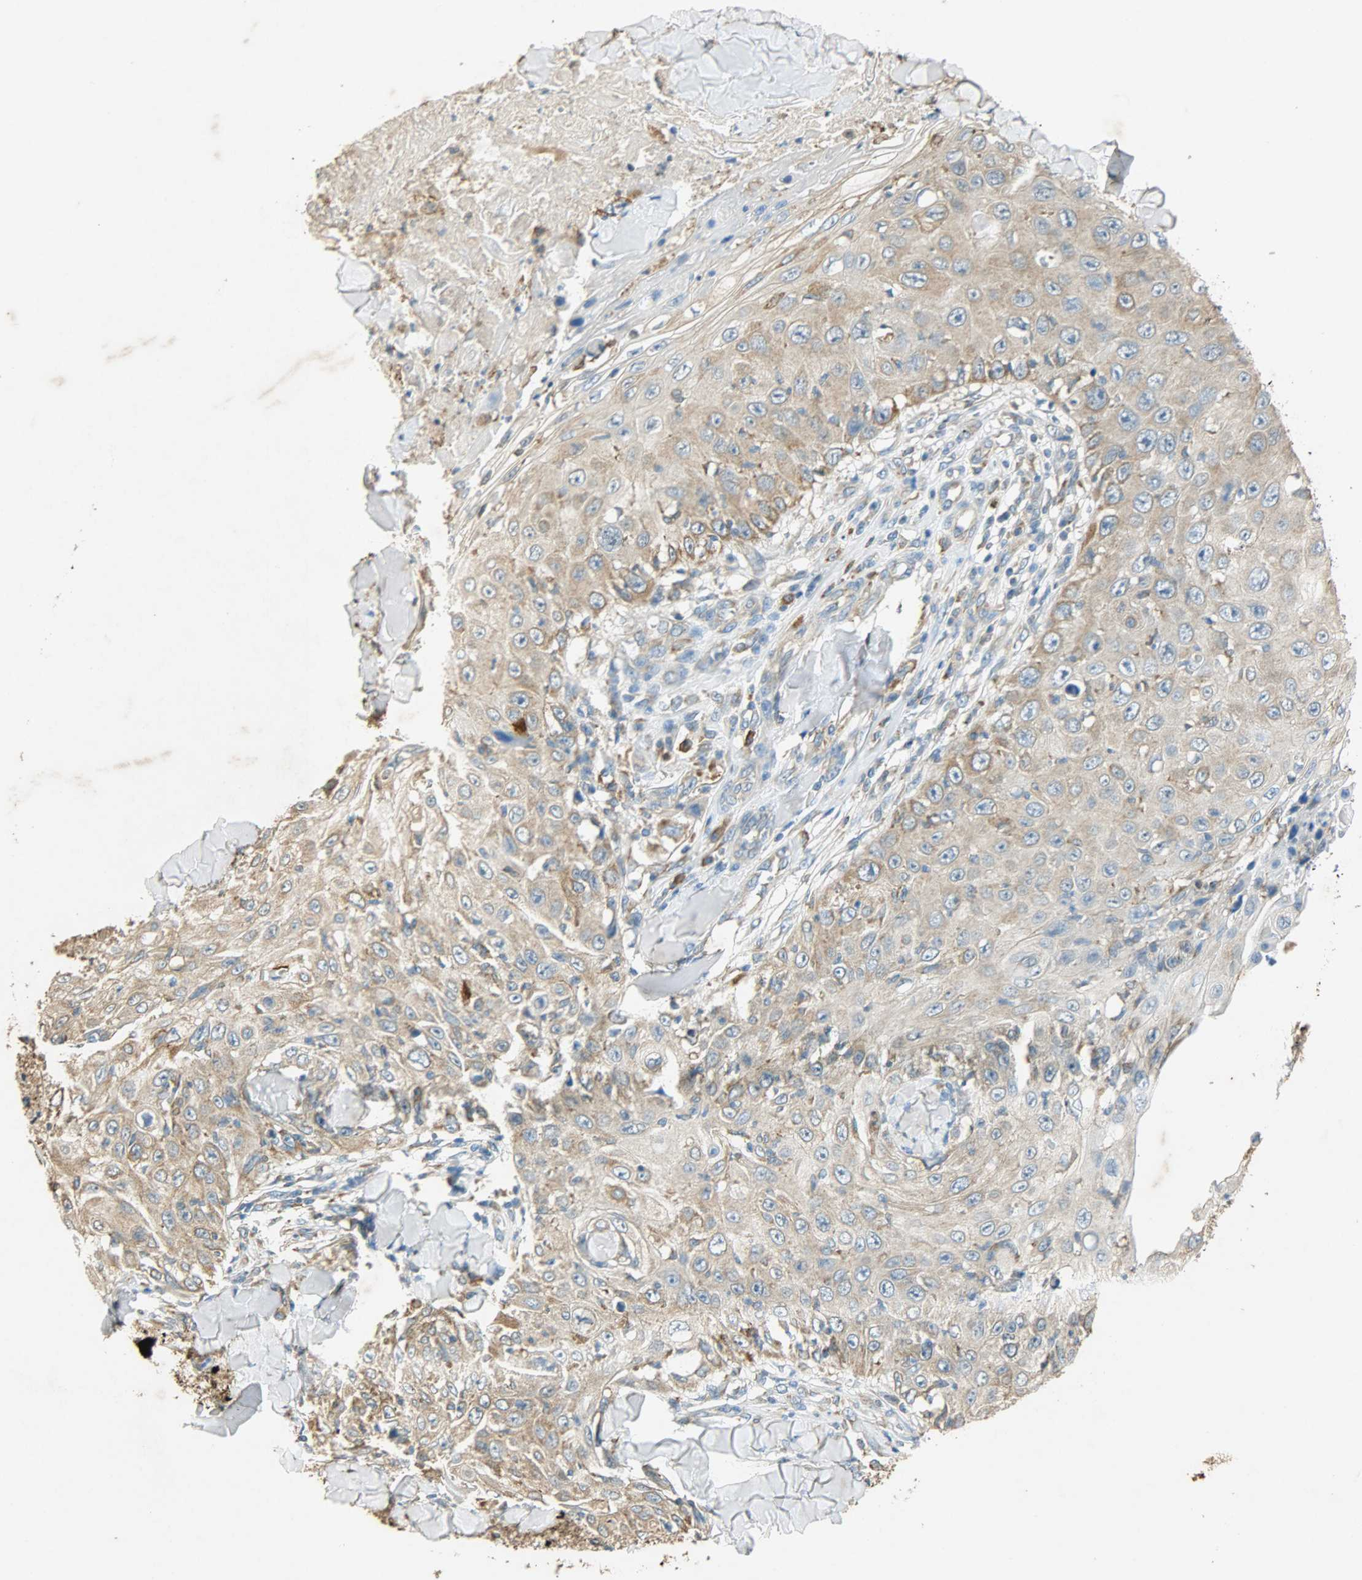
{"staining": {"intensity": "moderate", "quantity": ">75%", "location": "cytoplasmic/membranous"}, "tissue": "skin cancer", "cell_type": "Tumor cells", "image_type": "cancer", "snomed": [{"axis": "morphology", "description": "Squamous cell carcinoma, NOS"}, {"axis": "topography", "description": "Skin"}], "caption": "An immunohistochemistry (IHC) histopathology image of neoplastic tissue is shown. Protein staining in brown shows moderate cytoplasmic/membranous positivity in skin cancer within tumor cells.", "gene": "HSPA5", "patient": {"sex": "male", "age": 86}}